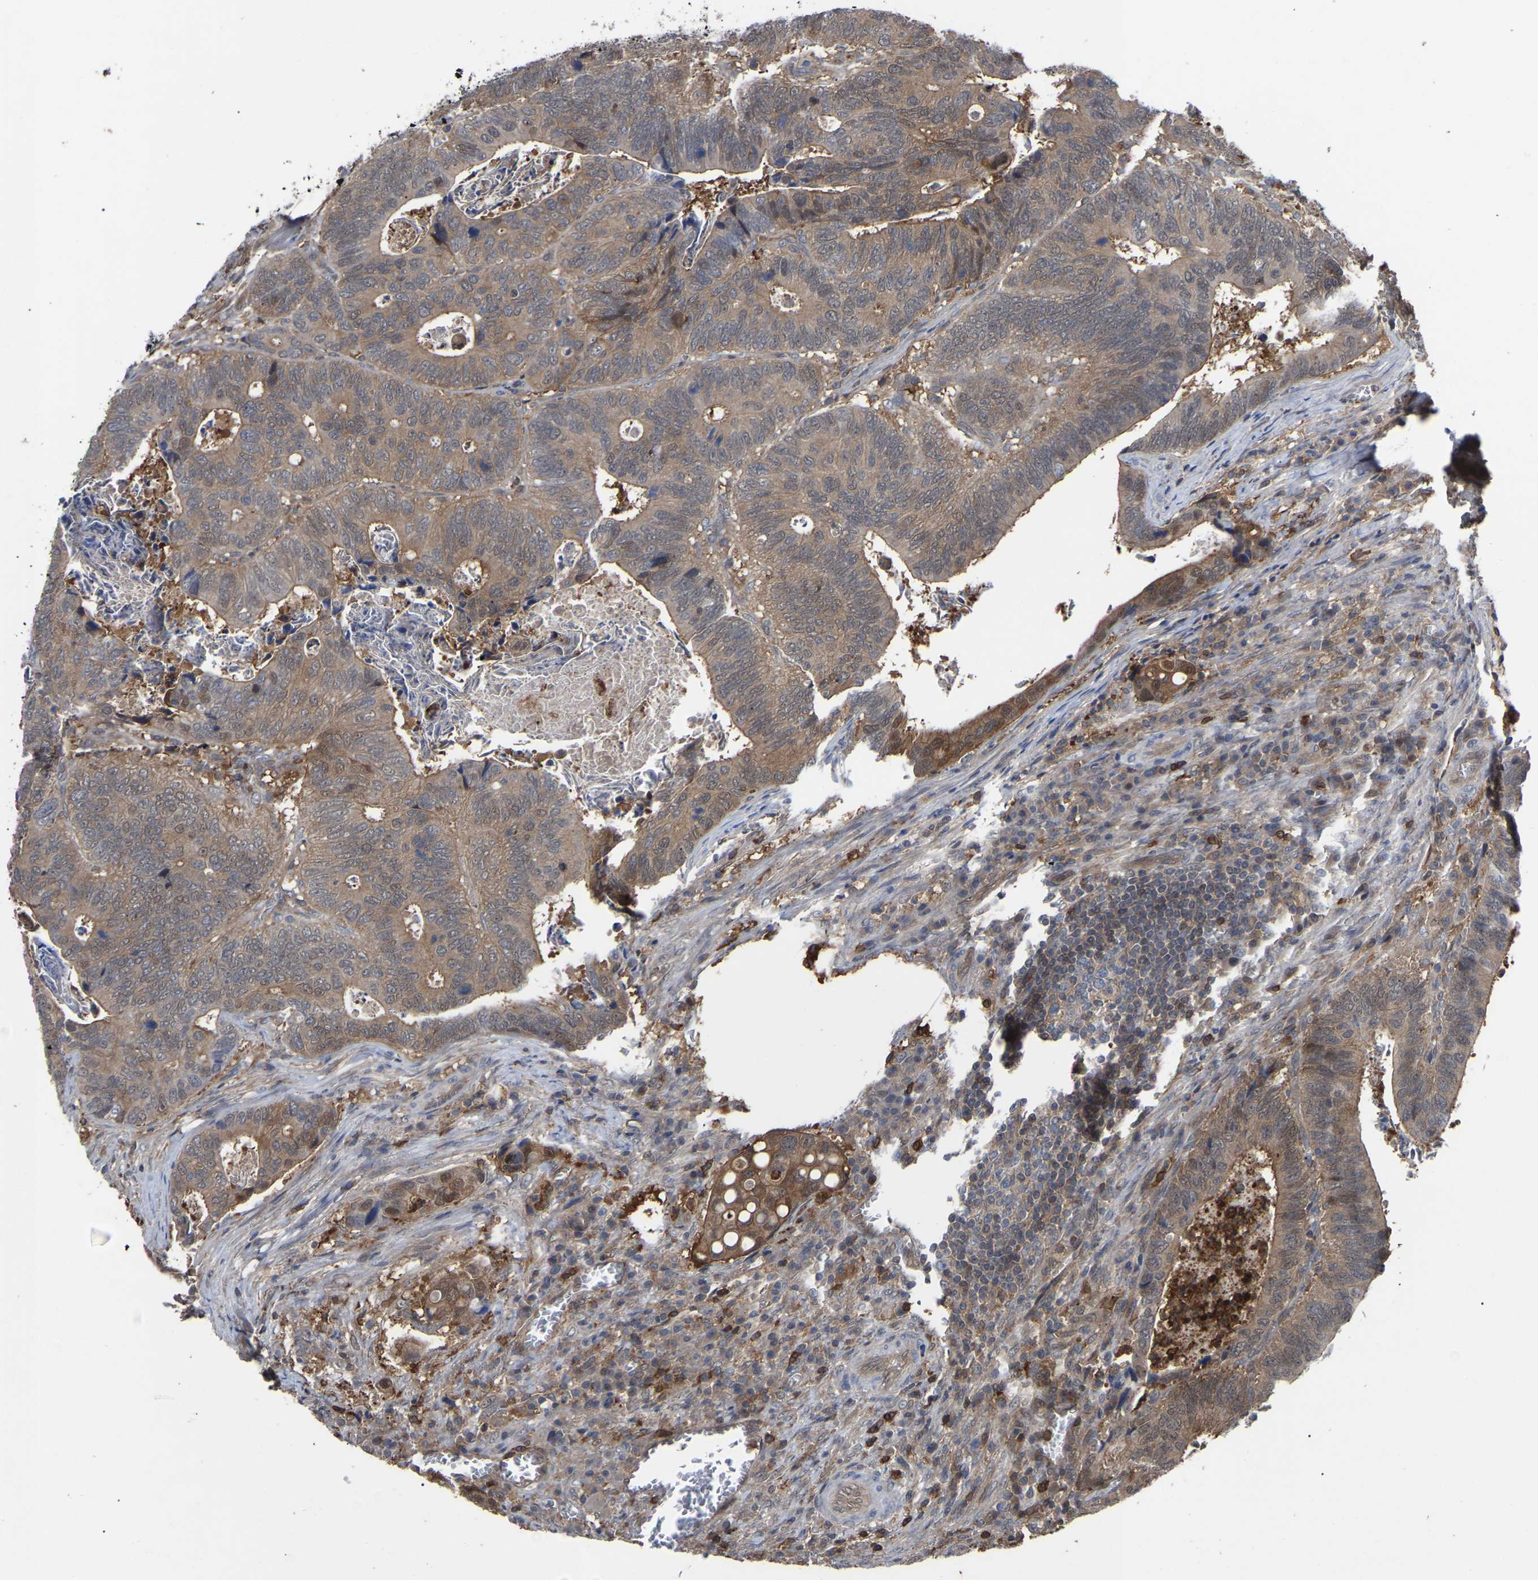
{"staining": {"intensity": "moderate", "quantity": ">75%", "location": "cytoplasmic/membranous"}, "tissue": "colorectal cancer", "cell_type": "Tumor cells", "image_type": "cancer", "snomed": [{"axis": "morphology", "description": "Inflammation, NOS"}, {"axis": "morphology", "description": "Adenocarcinoma, NOS"}, {"axis": "topography", "description": "Colon"}], "caption": "Colorectal adenocarcinoma stained with immunohistochemistry reveals moderate cytoplasmic/membranous expression in about >75% of tumor cells. Using DAB (brown) and hematoxylin (blue) stains, captured at high magnification using brightfield microscopy.", "gene": "CIT", "patient": {"sex": "male", "age": 72}}